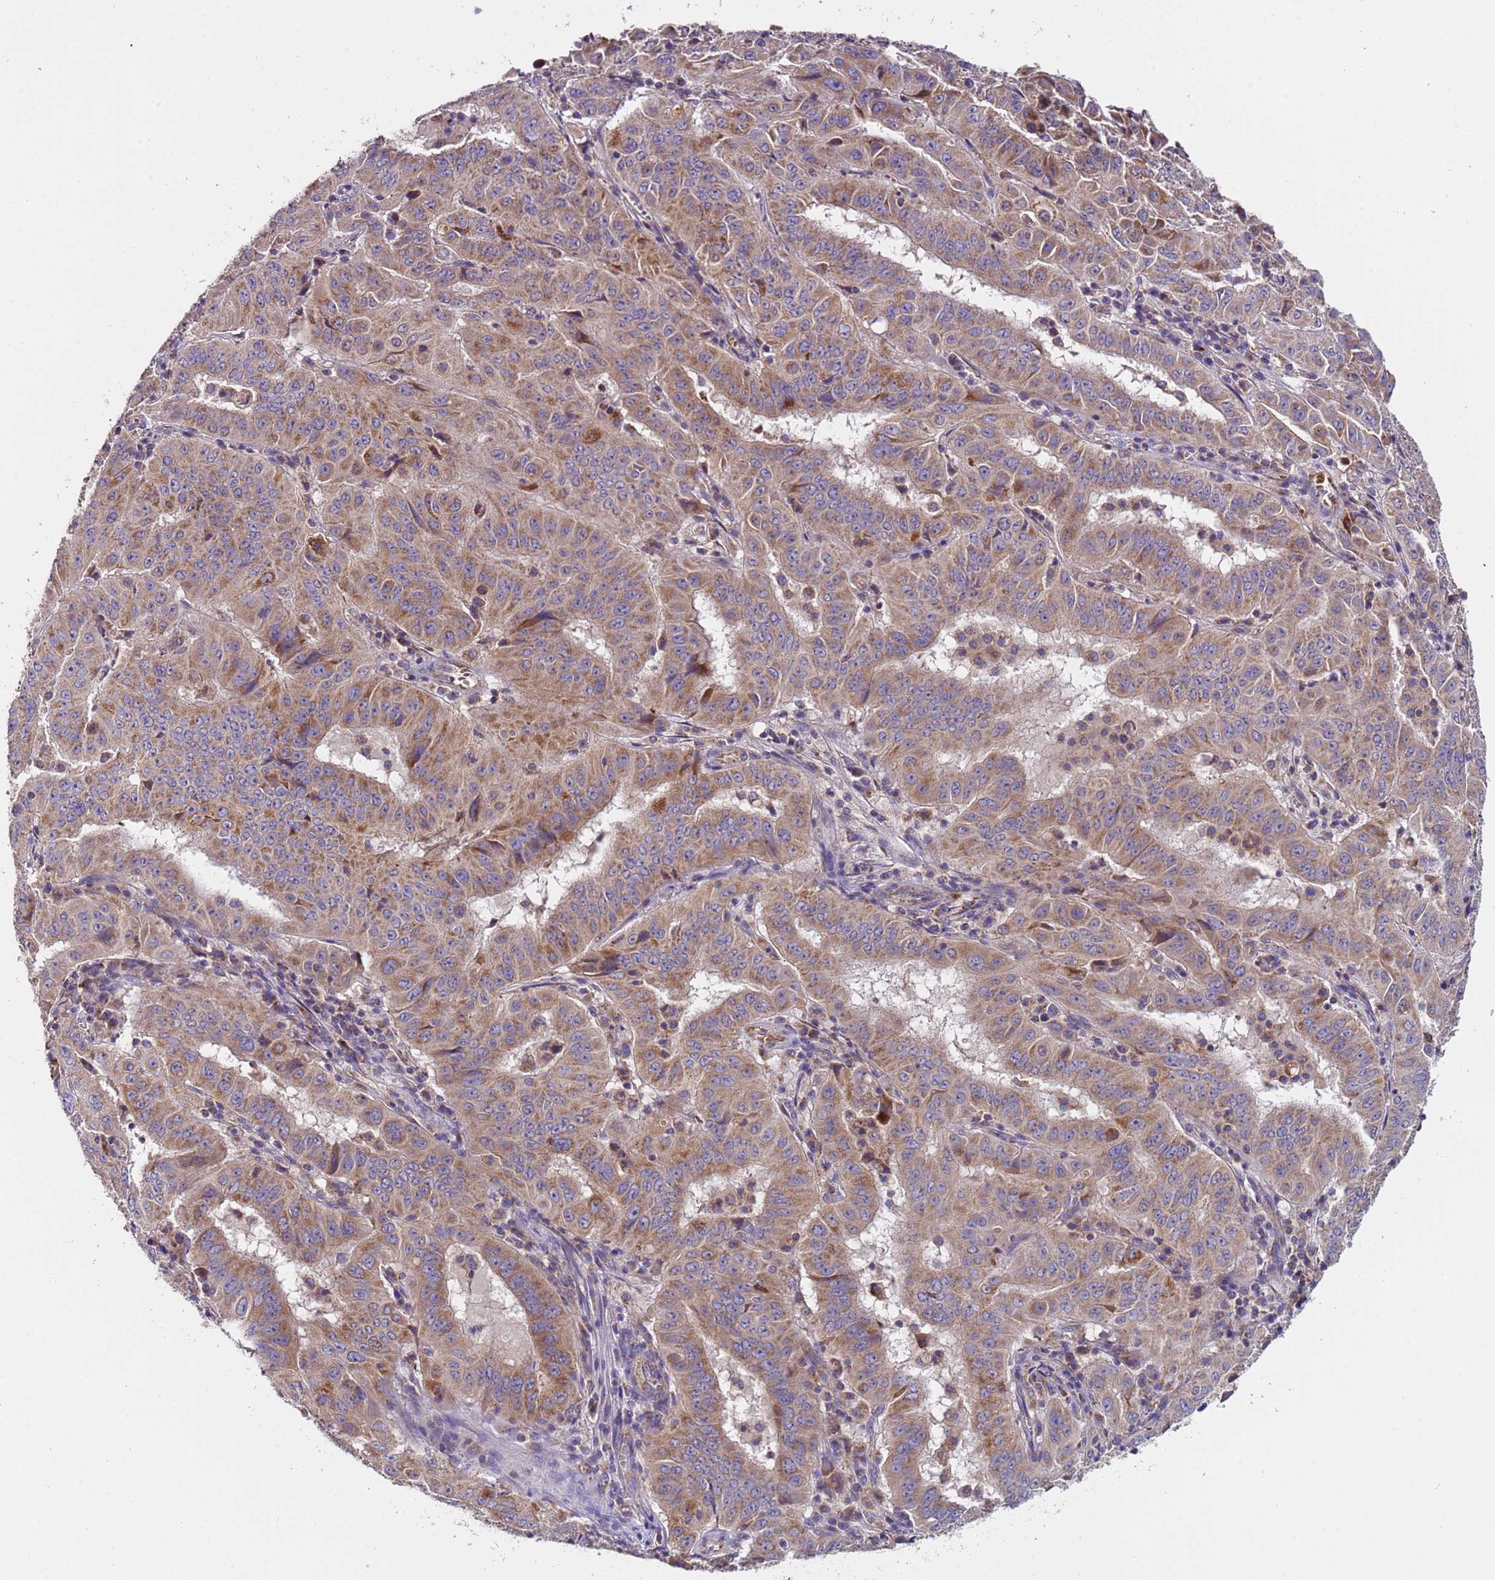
{"staining": {"intensity": "moderate", "quantity": ">75%", "location": "cytoplasmic/membranous"}, "tissue": "pancreatic cancer", "cell_type": "Tumor cells", "image_type": "cancer", "snomed": [{"axis": "morphology", "description": "Adenocarcinoma, NOS"}, {"axis": "topography", "description": "Pancreas"}], "caption": "A high-resolution photomicrograph shows IHC staining of pancreatic cancer (adenocarcinoma), which reveals moderate cytoplasmic/membranous expression in about >75% of tumor cells.", "gene": "TMEM126A", "patient": {"sex": "male", "age": 63}}